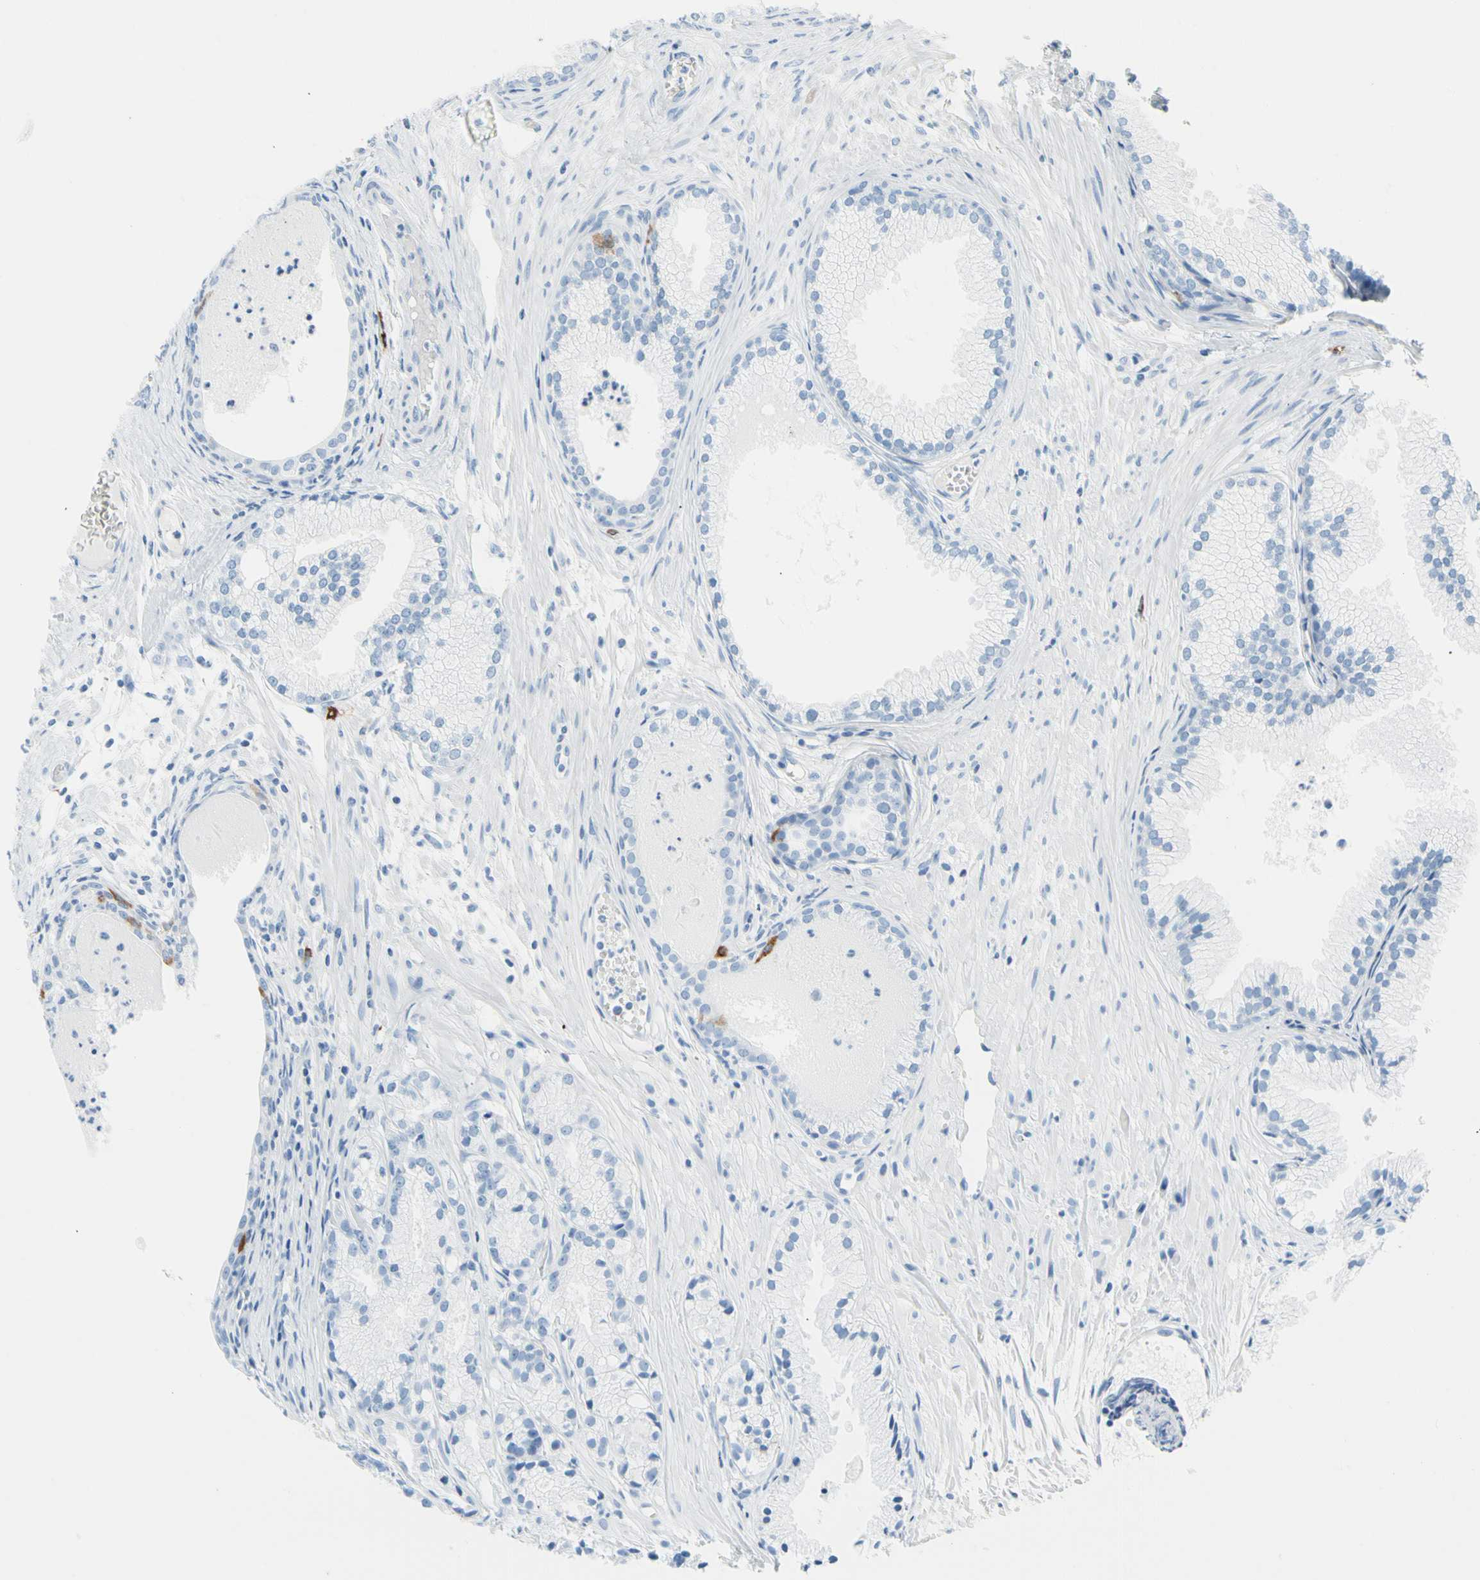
{"staining": {"intensity": "negative", "quantity": "none", "location": "none"}, "tissue": "prostate cancer", "cell_type": "Tumor cells", "image_type": "cancer", "snomed": [{"axis": "morphology", "description": "Adenocarcinoma, Low grade"}, {"axis": "topography", "description": "Prostate"}], "caption": "DAB (3,3'-diaminobenzidine) immunohistochemical staining of prostate adenocarcinoma (low-grade) demonstrates no significant staining in tumor cells.", "gene": "TACC3", "patient": {"sex": "male", "age": 72}}